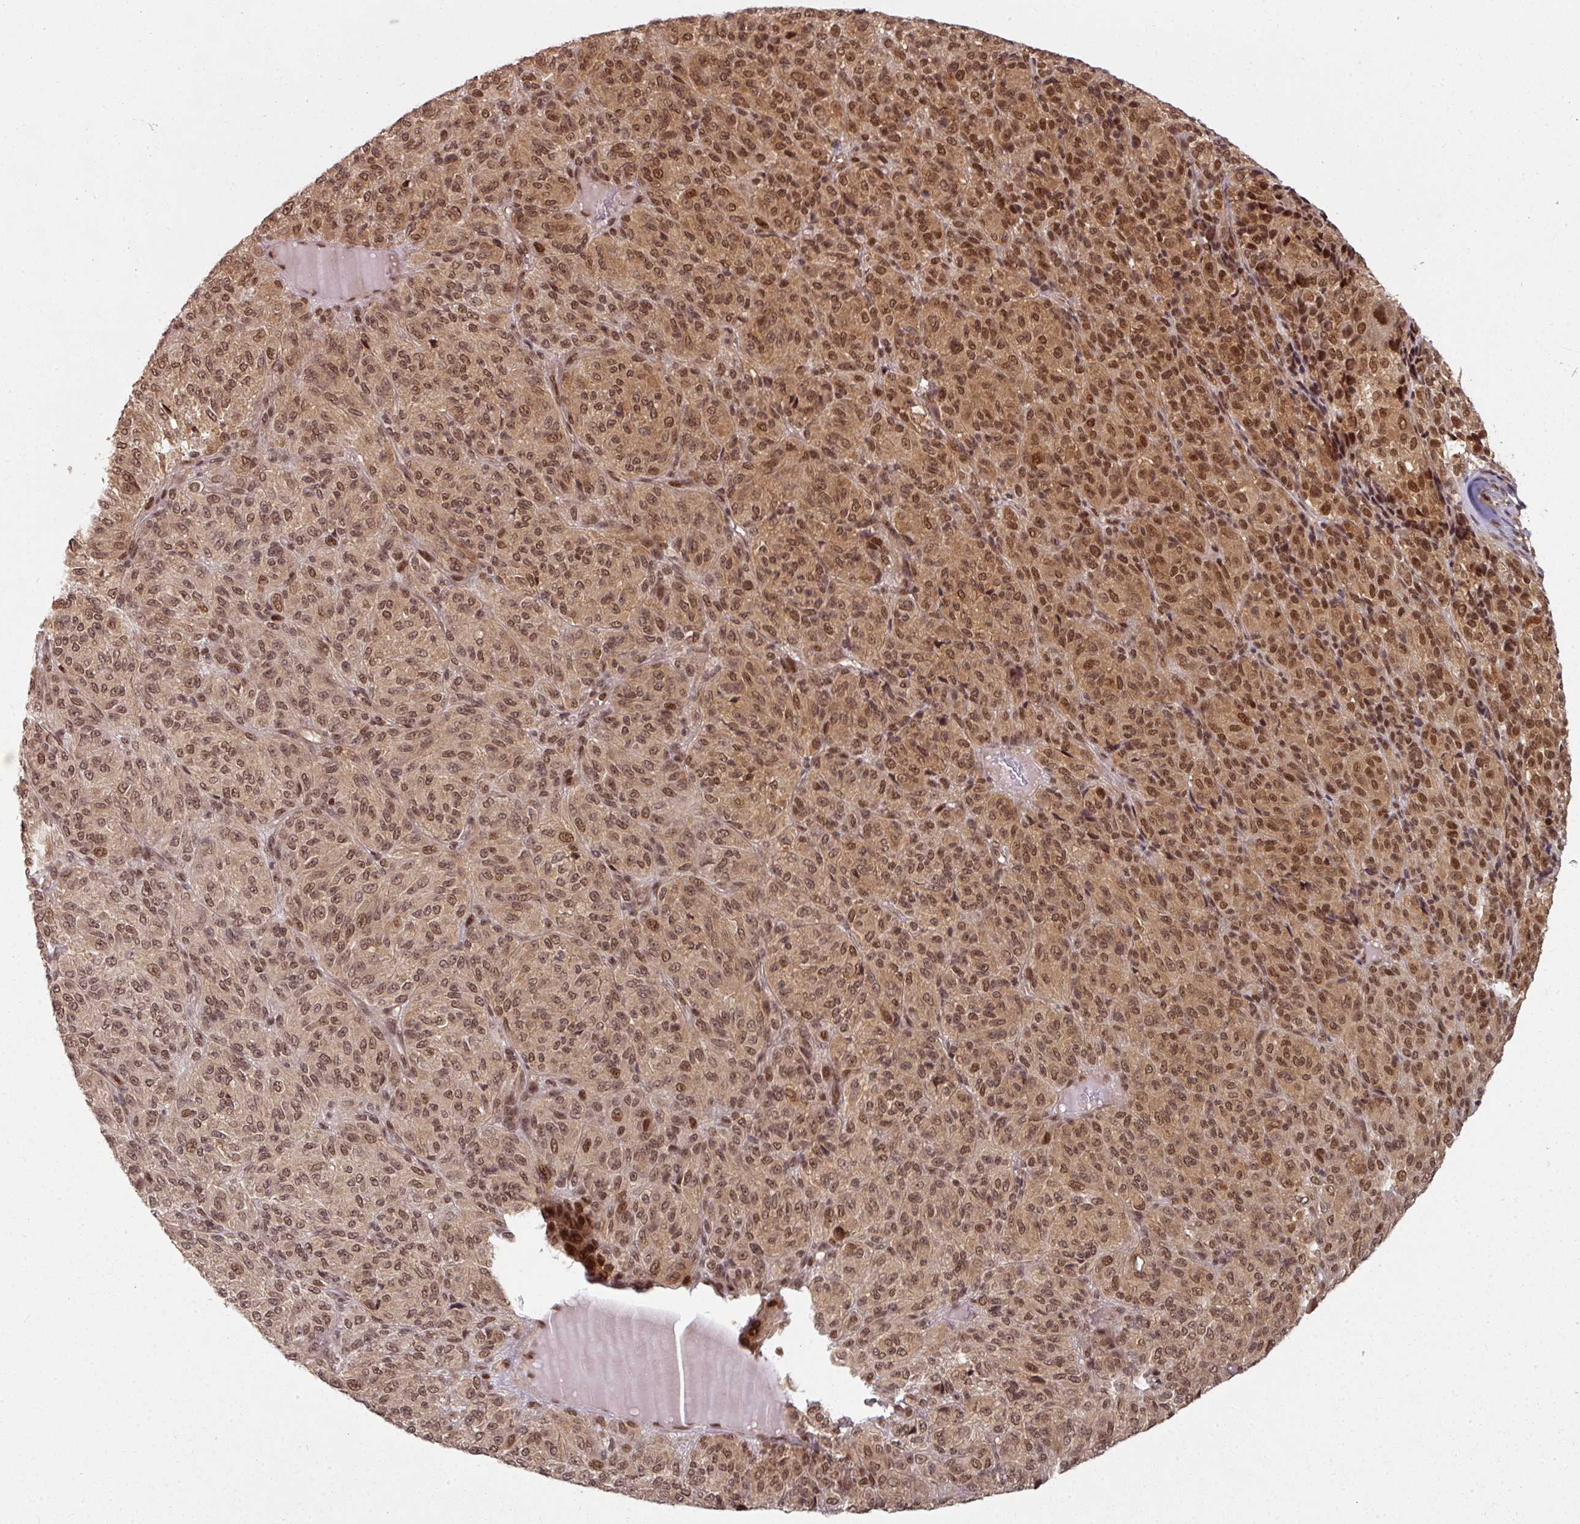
{"staining": {"intensity": "strong", "quantity": ">75%", "location": "cytoplasmic/membranous,nuclear"}, "tissue": "melanoma", "cell_type": "Tumor cells", "image_type": "cancer", "snomed": [{"axis": "morphology", "description": "Malignant melanoma, Metastatic site"}, {"axis": "topography", "description": "Brain"}], "caption": "Brown immunohistochemical staining in melanoma reveals strong cytoplasmic/membranous and nuclear expression in approximately >75% of tumor cells.", "gene": "SIK3", "patient": {"sex": "female", "age": 56}}